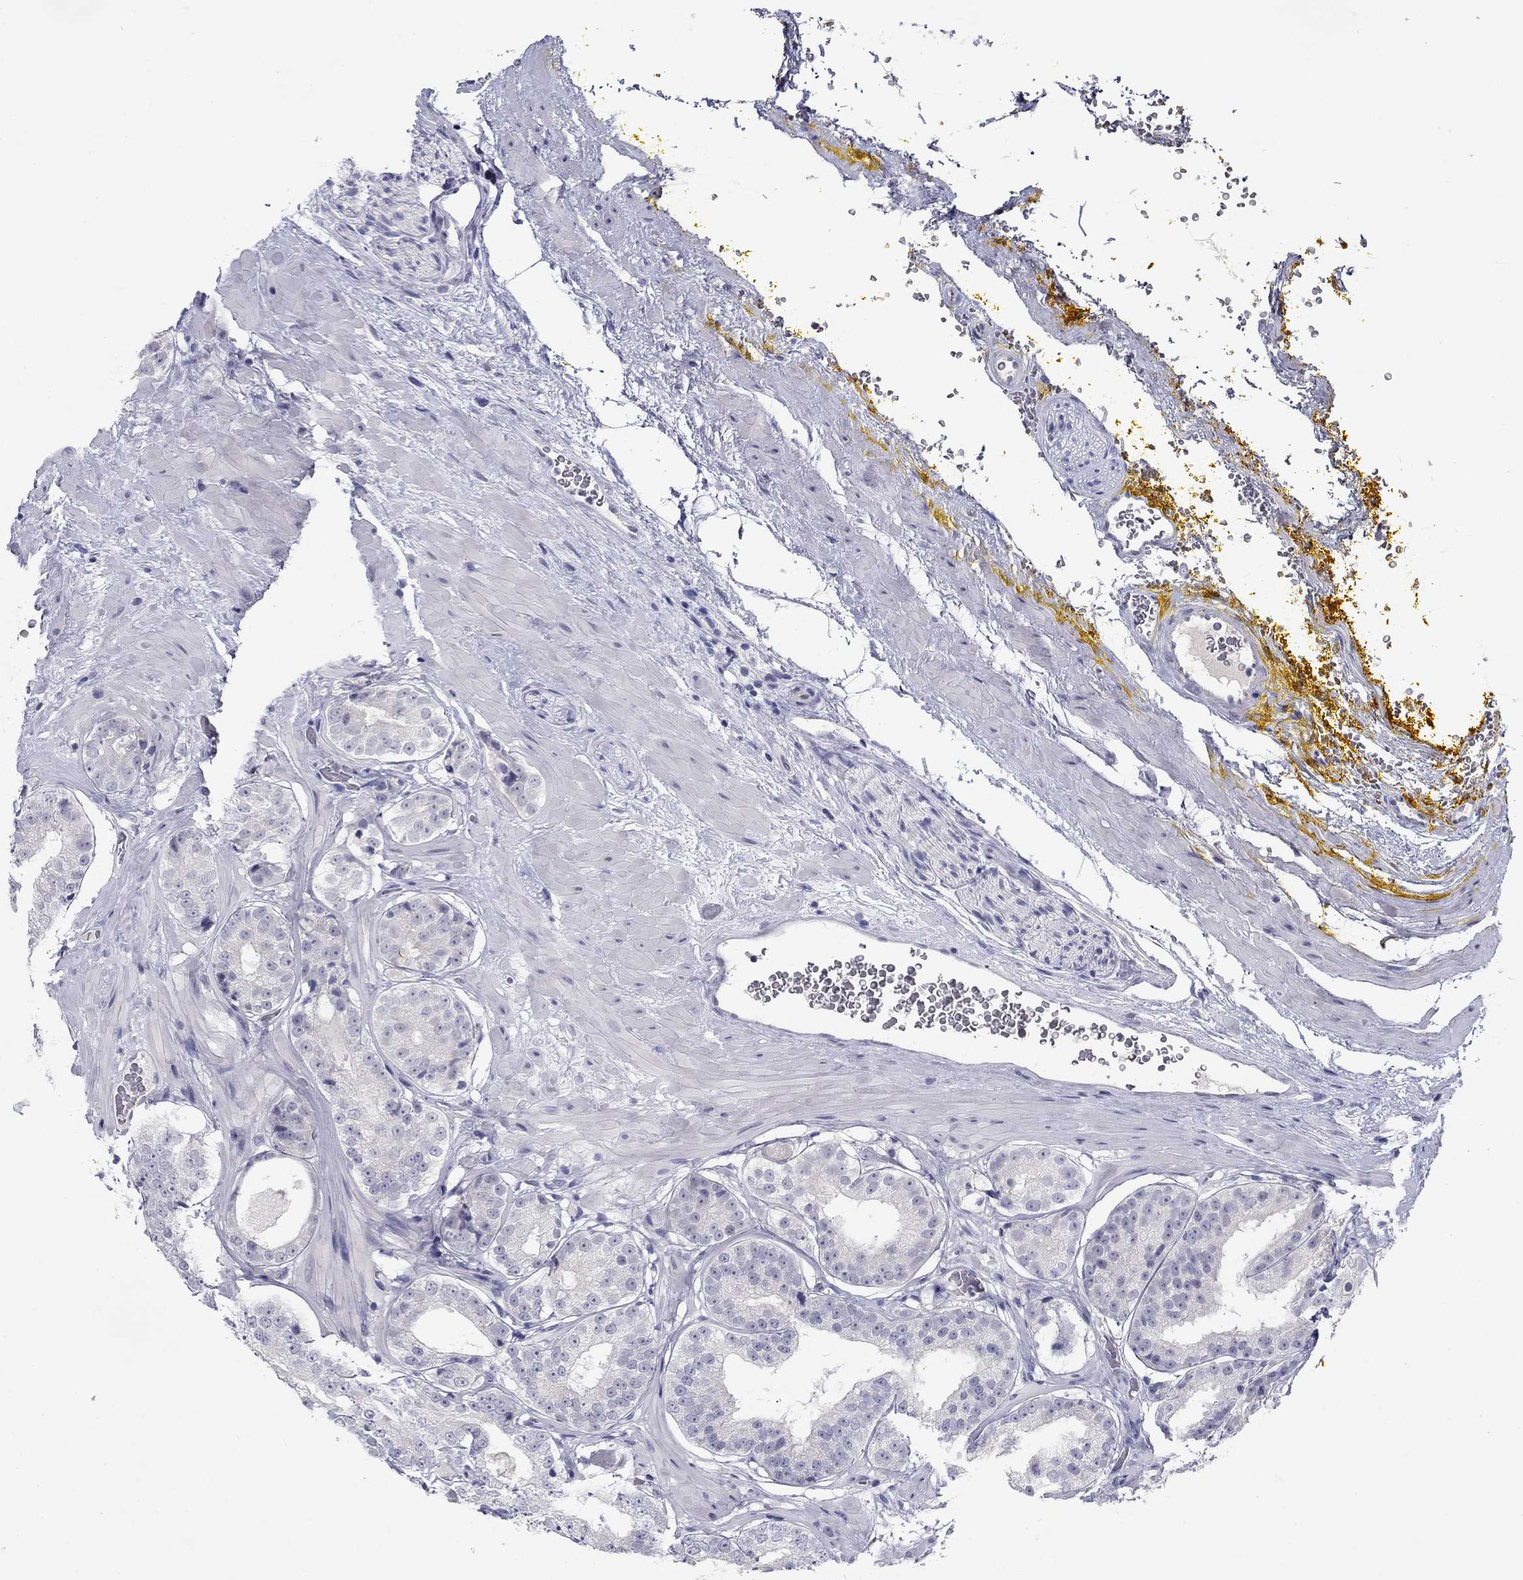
{"staining": {"intensity": "negative", "quantity": "none", "location": "none"}, "tissue": "prostate cancer", "cell_type": "Tumor cells", "image_type": "cancer", "snomed": [{"axis": "morphology", "description": "Adenocarcinoma, Low grade"}, {"axis": "topography", "description": "Prostate"}], "caption": "Immunohistochemistry image of human prostate cancer (low-grade adenocarcinoma) stained for a protein (brown), which displays no positivity in tumor cells. (DAB immunohistochemistry, high magnification).", "gene": "PLS1", "patient": {"sex": "male", "age": 60}}